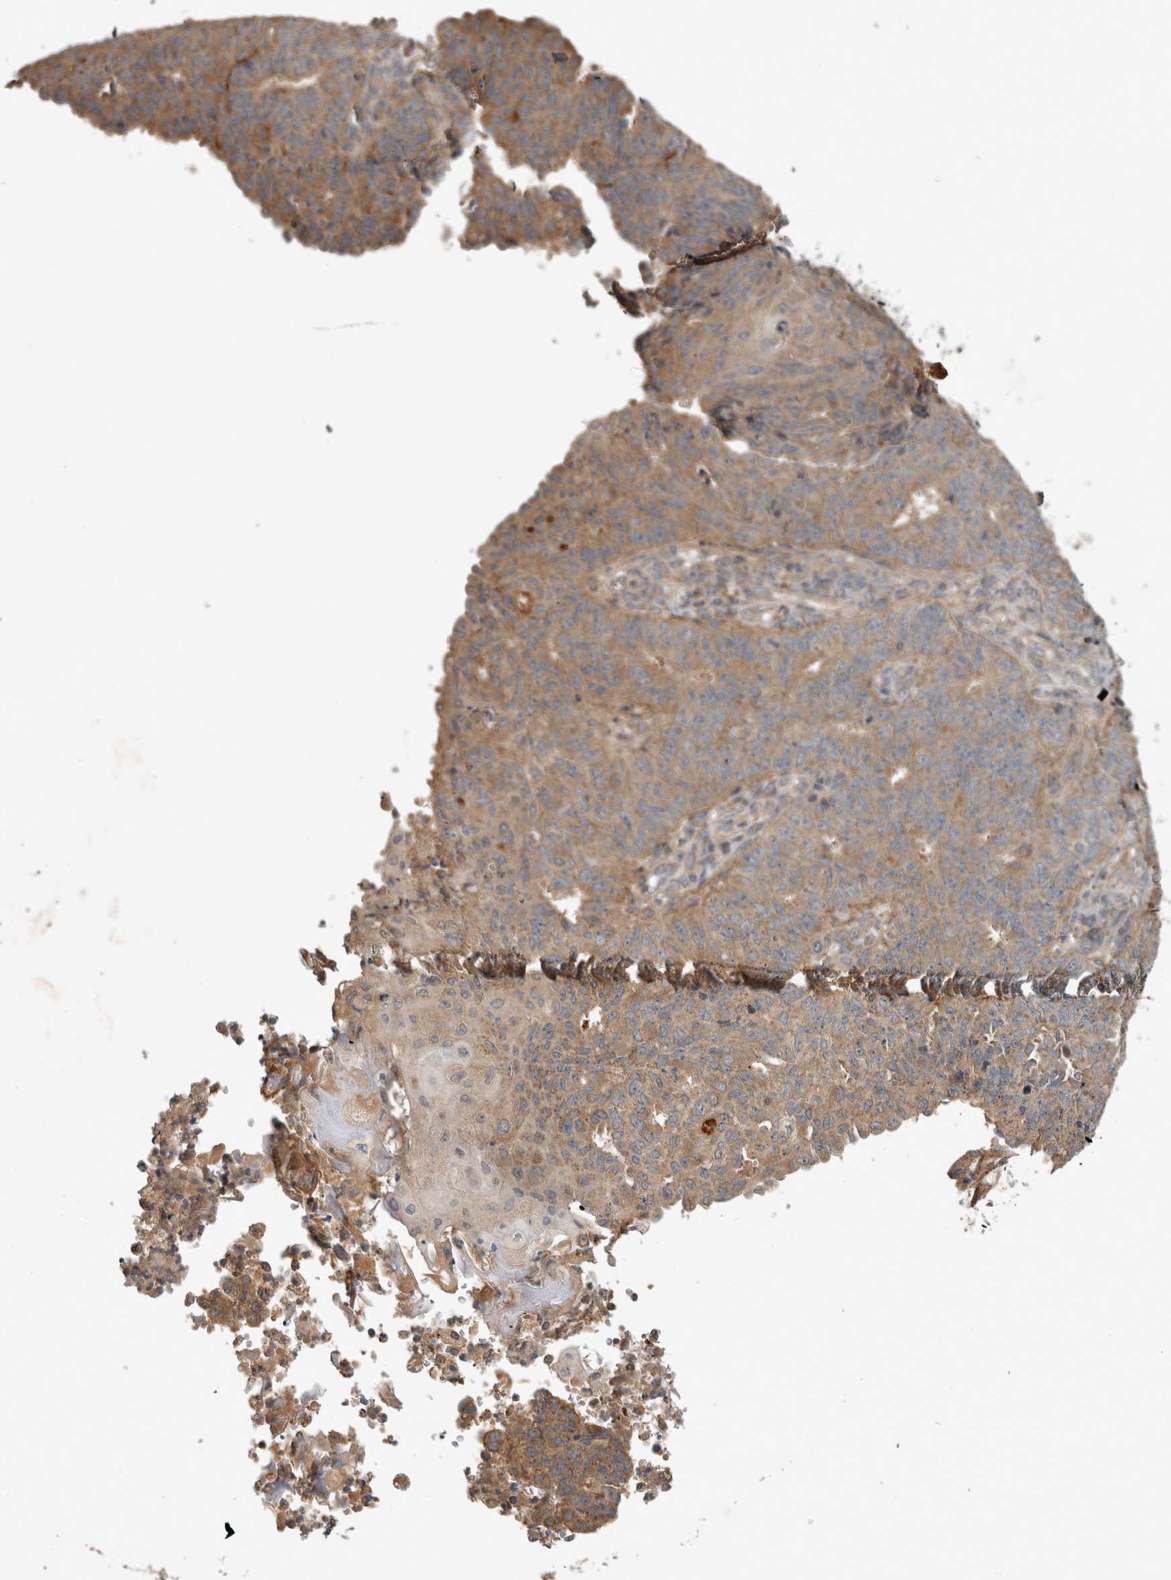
{"staining": {"intensity": "moderate", "quantity": ">75%", "location": "cytoplasmic/membranous"}, "tissue": "endometrial cancer", "cell_type": "Tumor cells", "image_type": "cancer", "snomed": [{"axis": "morphology", "description": "Adenocarcinoma, NOS"}, {"axis": "topography", "description": "Endometrium"}], "caption": "The photomicrograph shows a brown stain indicating the presence of a protein in the cytoplasmic/membranous of tumor cells in endometrial cancer (adenocarcinoma). (DAB = brown stain, brightfield microscopy at high magnification).", "gene": "TRMT61B", "patient": {"sex": "female", "age": 32}}